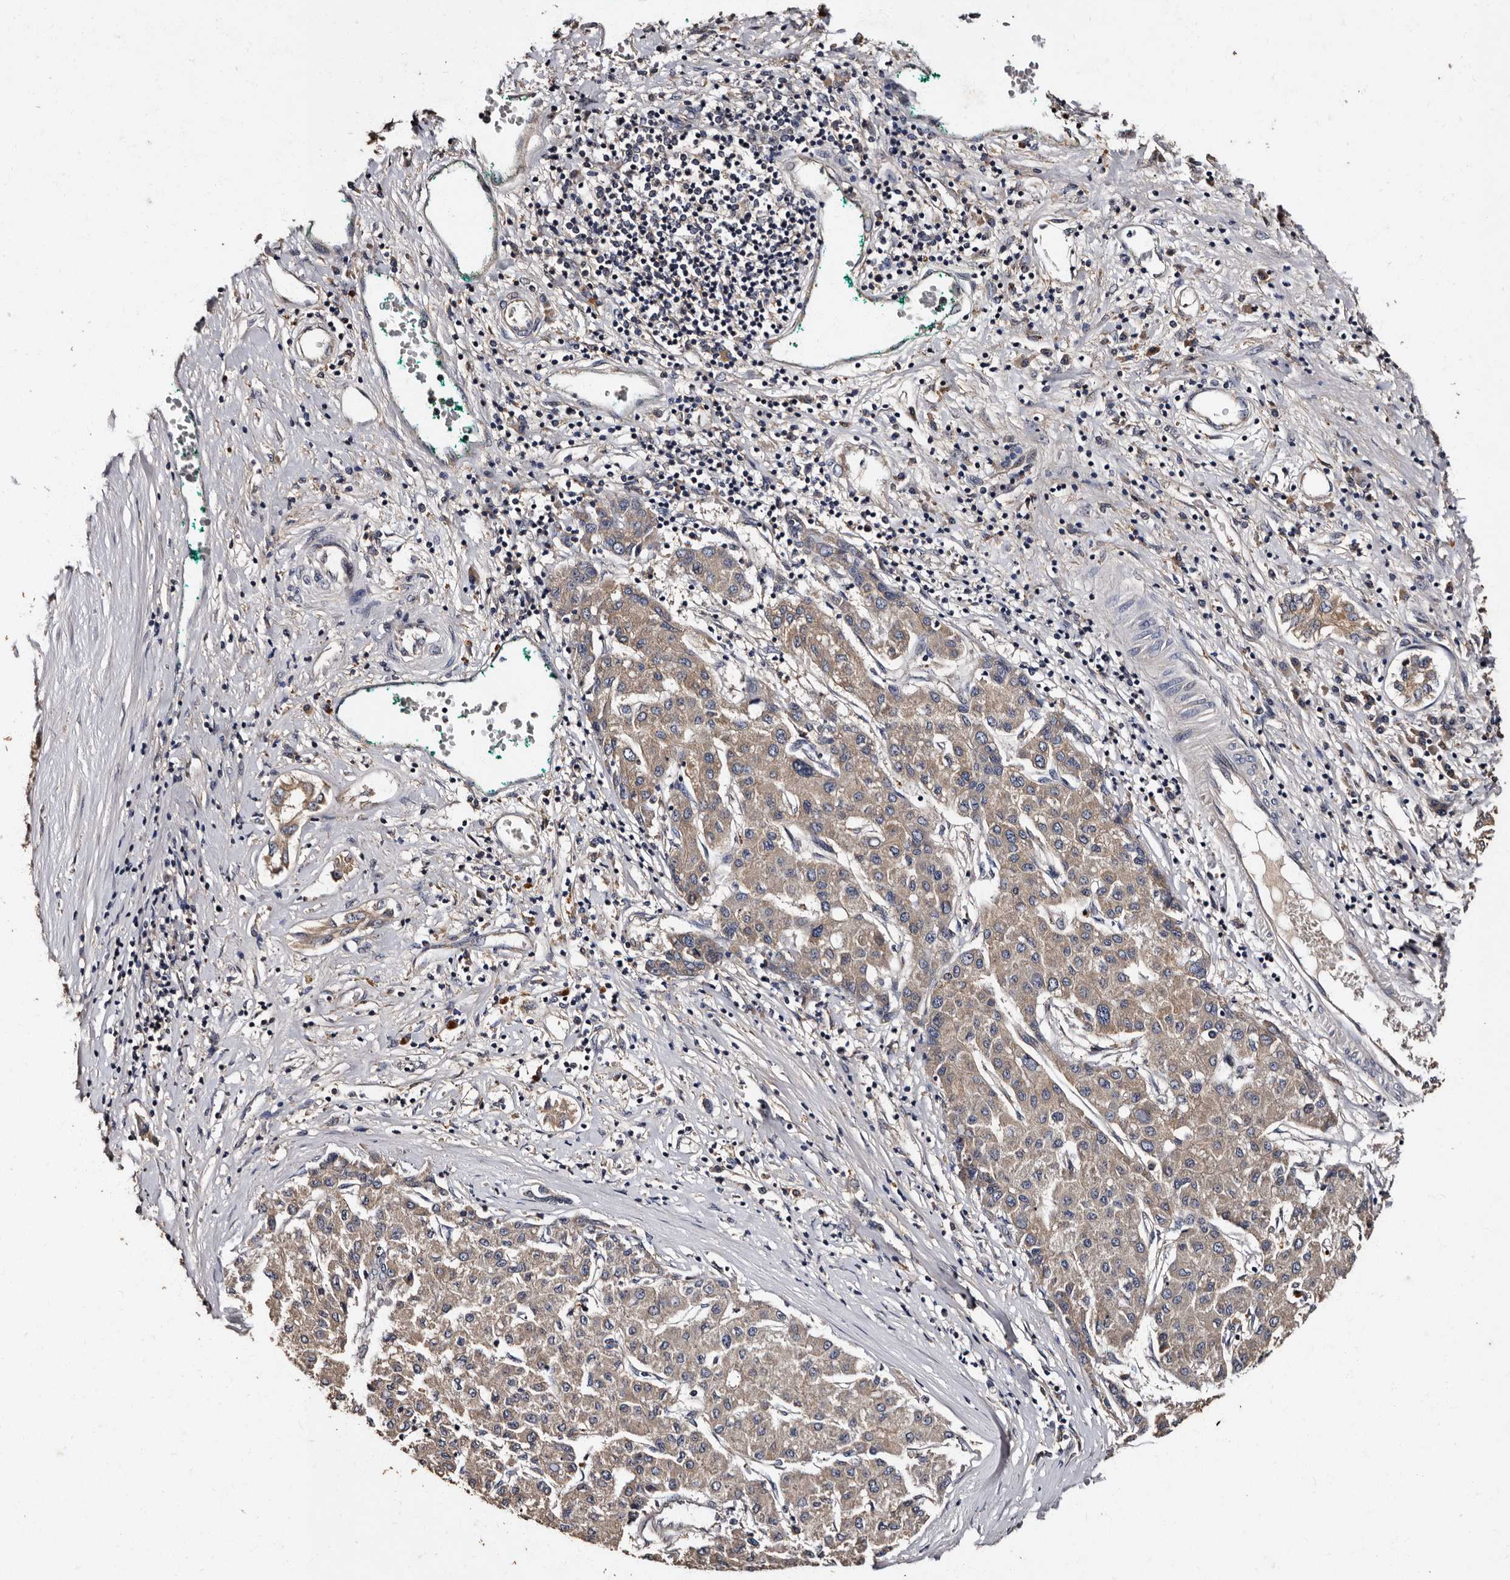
{"staining": {"intensity": "weak", "quantity": "25%-75%", "location": "cytoplasmic/membranous"}, "tissue": "liver cancer", "cell_type": "Tumor cells", "image_type": "cancer", "snomed": [{"axis": "morphology", "description": "Carcinoma, Hepatocellular, NOS"}, {"axis": "topography", "description": "Liver"}], "caption": "A brown stain shows weak cytoplasmic/membranous staining of a protein in liver cancer (hepatocellular carcinoma) tumor cells.", "gene": "ADCK5", "patient": {"sex": "male", "age": 65}}